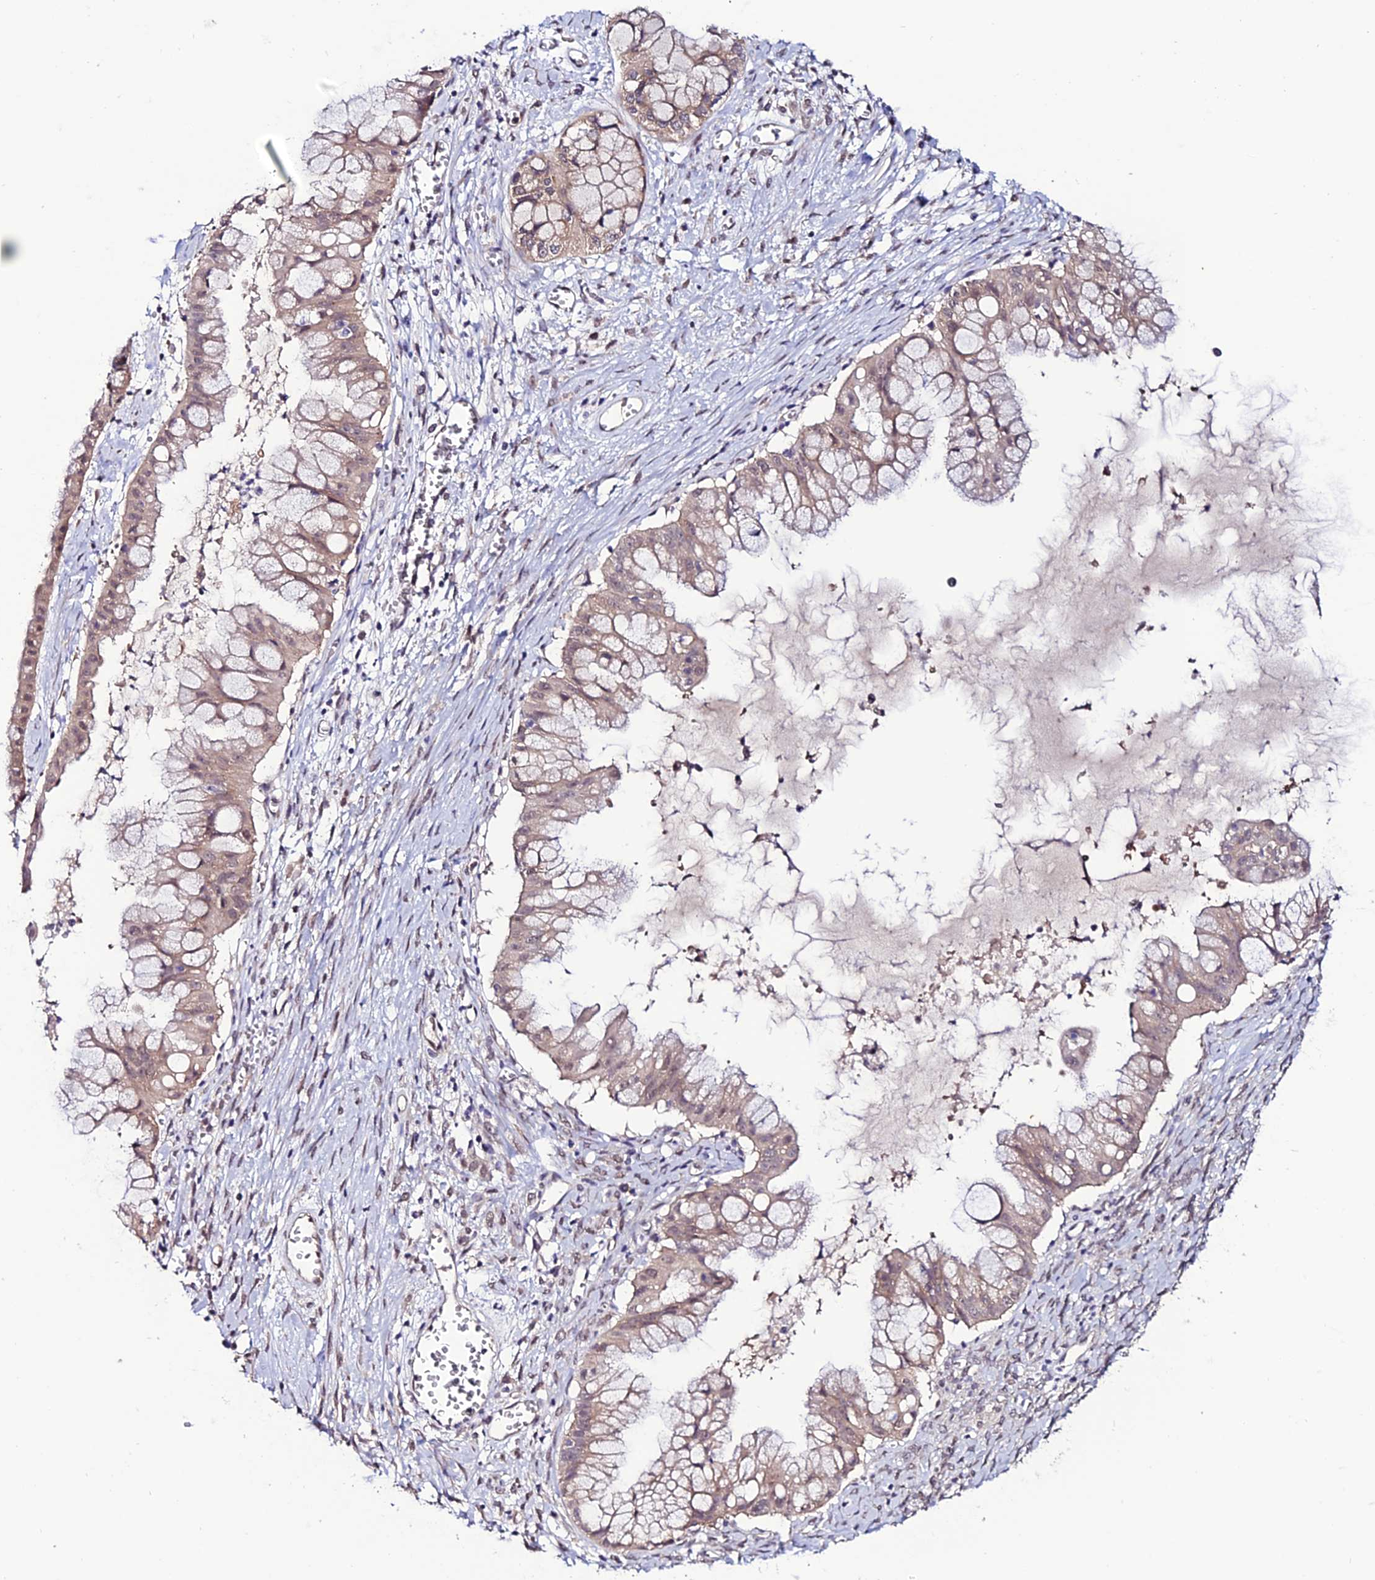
{"staining": {"intensity": "weak", "quantity": "25%-75%", "location": "cytoplasmic/membranous,nuclear"}, "tissue": "ovarian cancer", "cell_type": "Tumor cells", "image_type": "cancer", "snomed": [{"axis": "morphology", "description": "Cystadenocarcinoma, mucinous, NOS"}, {"axis": "topography", "description": "Ovary"}], "caption": "Immunohistochemistry (IHC) micrograph of neoplastic tissue: mucinous cystadenocarcinoma (ovarian) stained using immunohistochemistry (IHC) reveals low levels of weak protein expression localized specifically in the cytoplasmic/membranous and nuclear of tumor cells, appearing as a cytoplasmic/membranous and nuclear brown color.", "gene": "FZD8", "patient": {"sex": "female", "age": 70}}